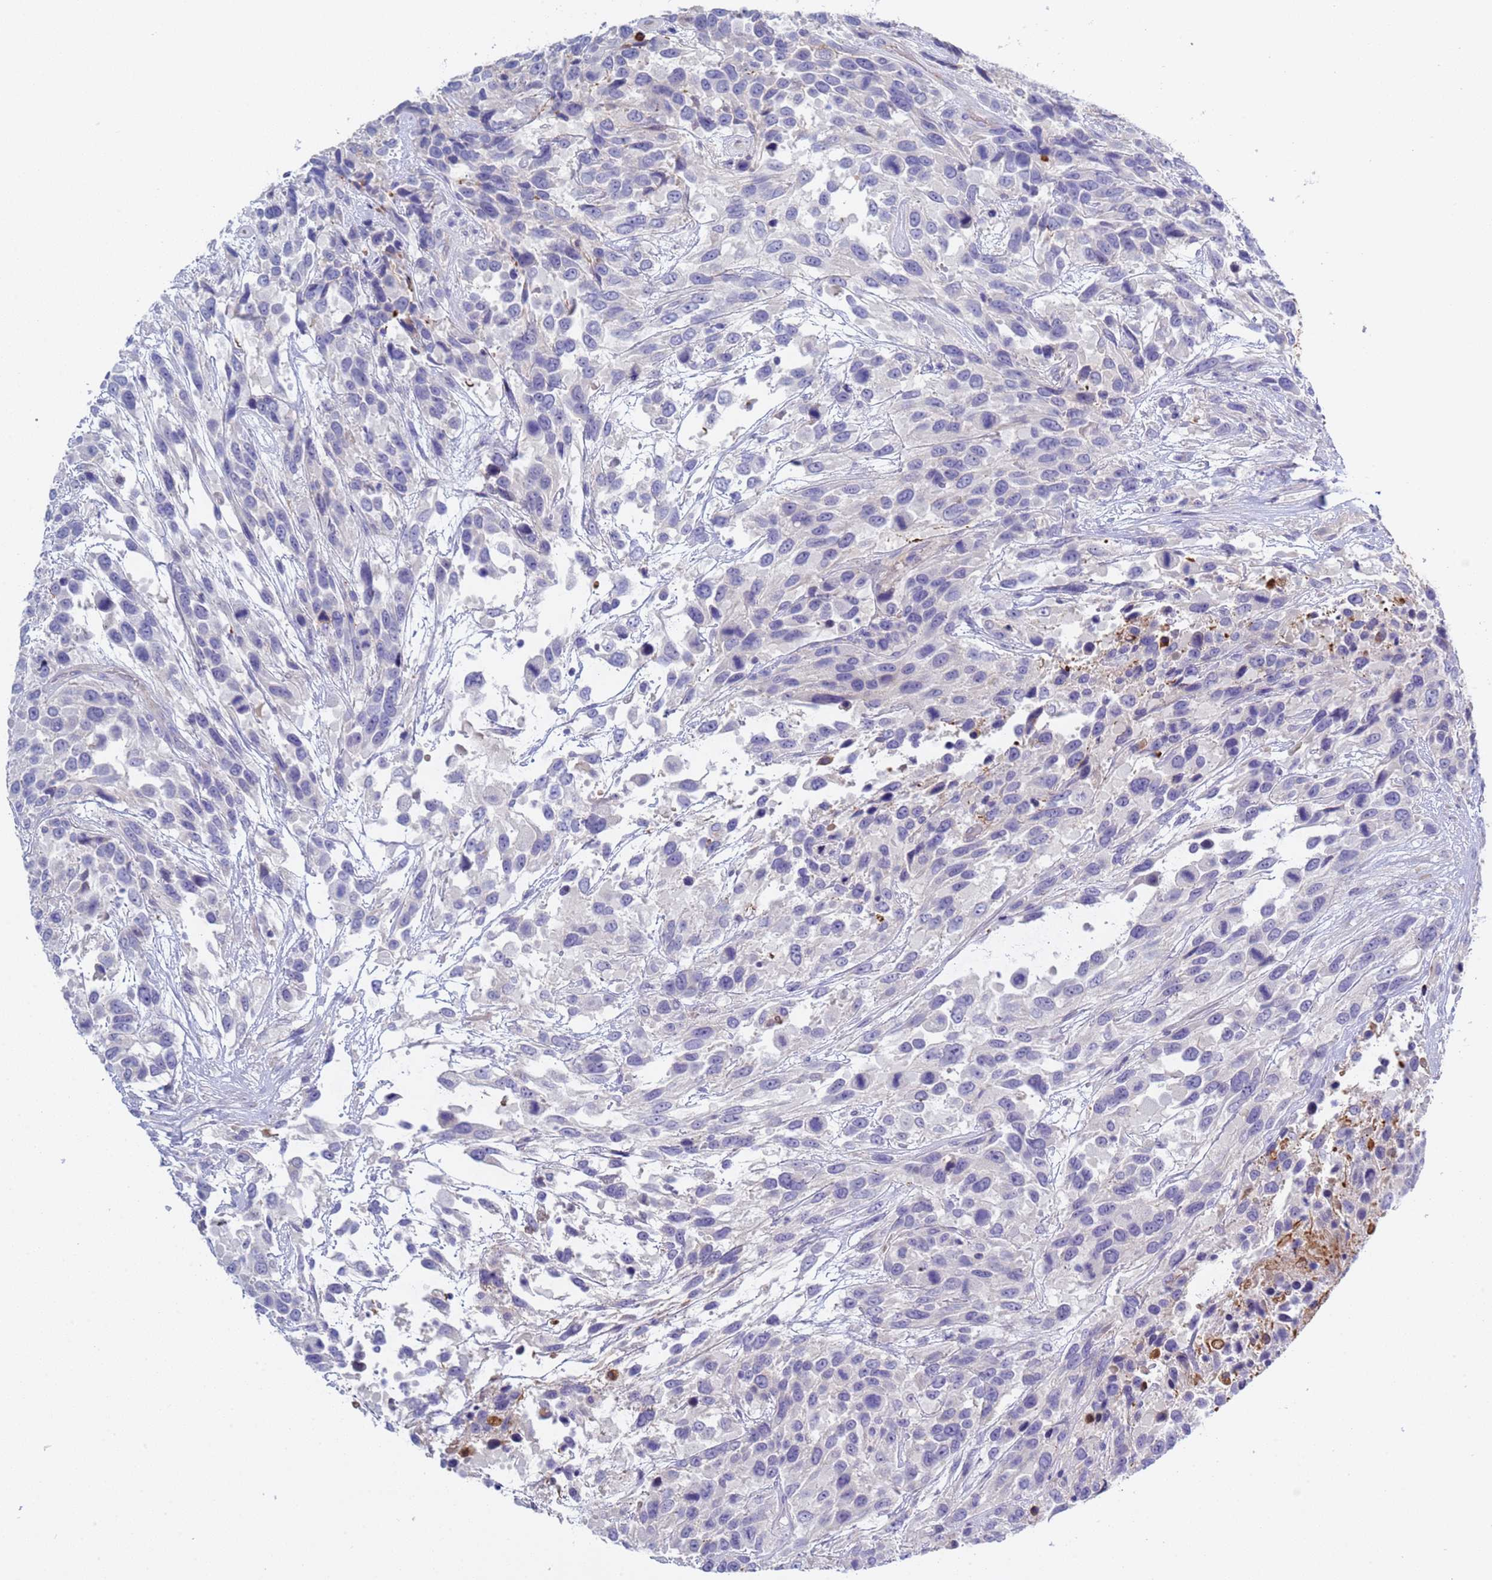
{"staining": {"intensity": "negative", "quantity": "none", "location": "none"}, "tissue": "urothelial cancer", "cell_type": "Tumor cells", "image_type": "cancer", "snomed": [{"axis": "morphology", "description": "Urothelial carcinoma, High grade"}, {"axis": "topography", "description": "Urinary bladder"}], "caption": "Tumor cells are negative for protein expression in human high-grade urothelial carcinoma.", "gene": "C4orf46", "patient": {"sex": "female", "age": 70}}